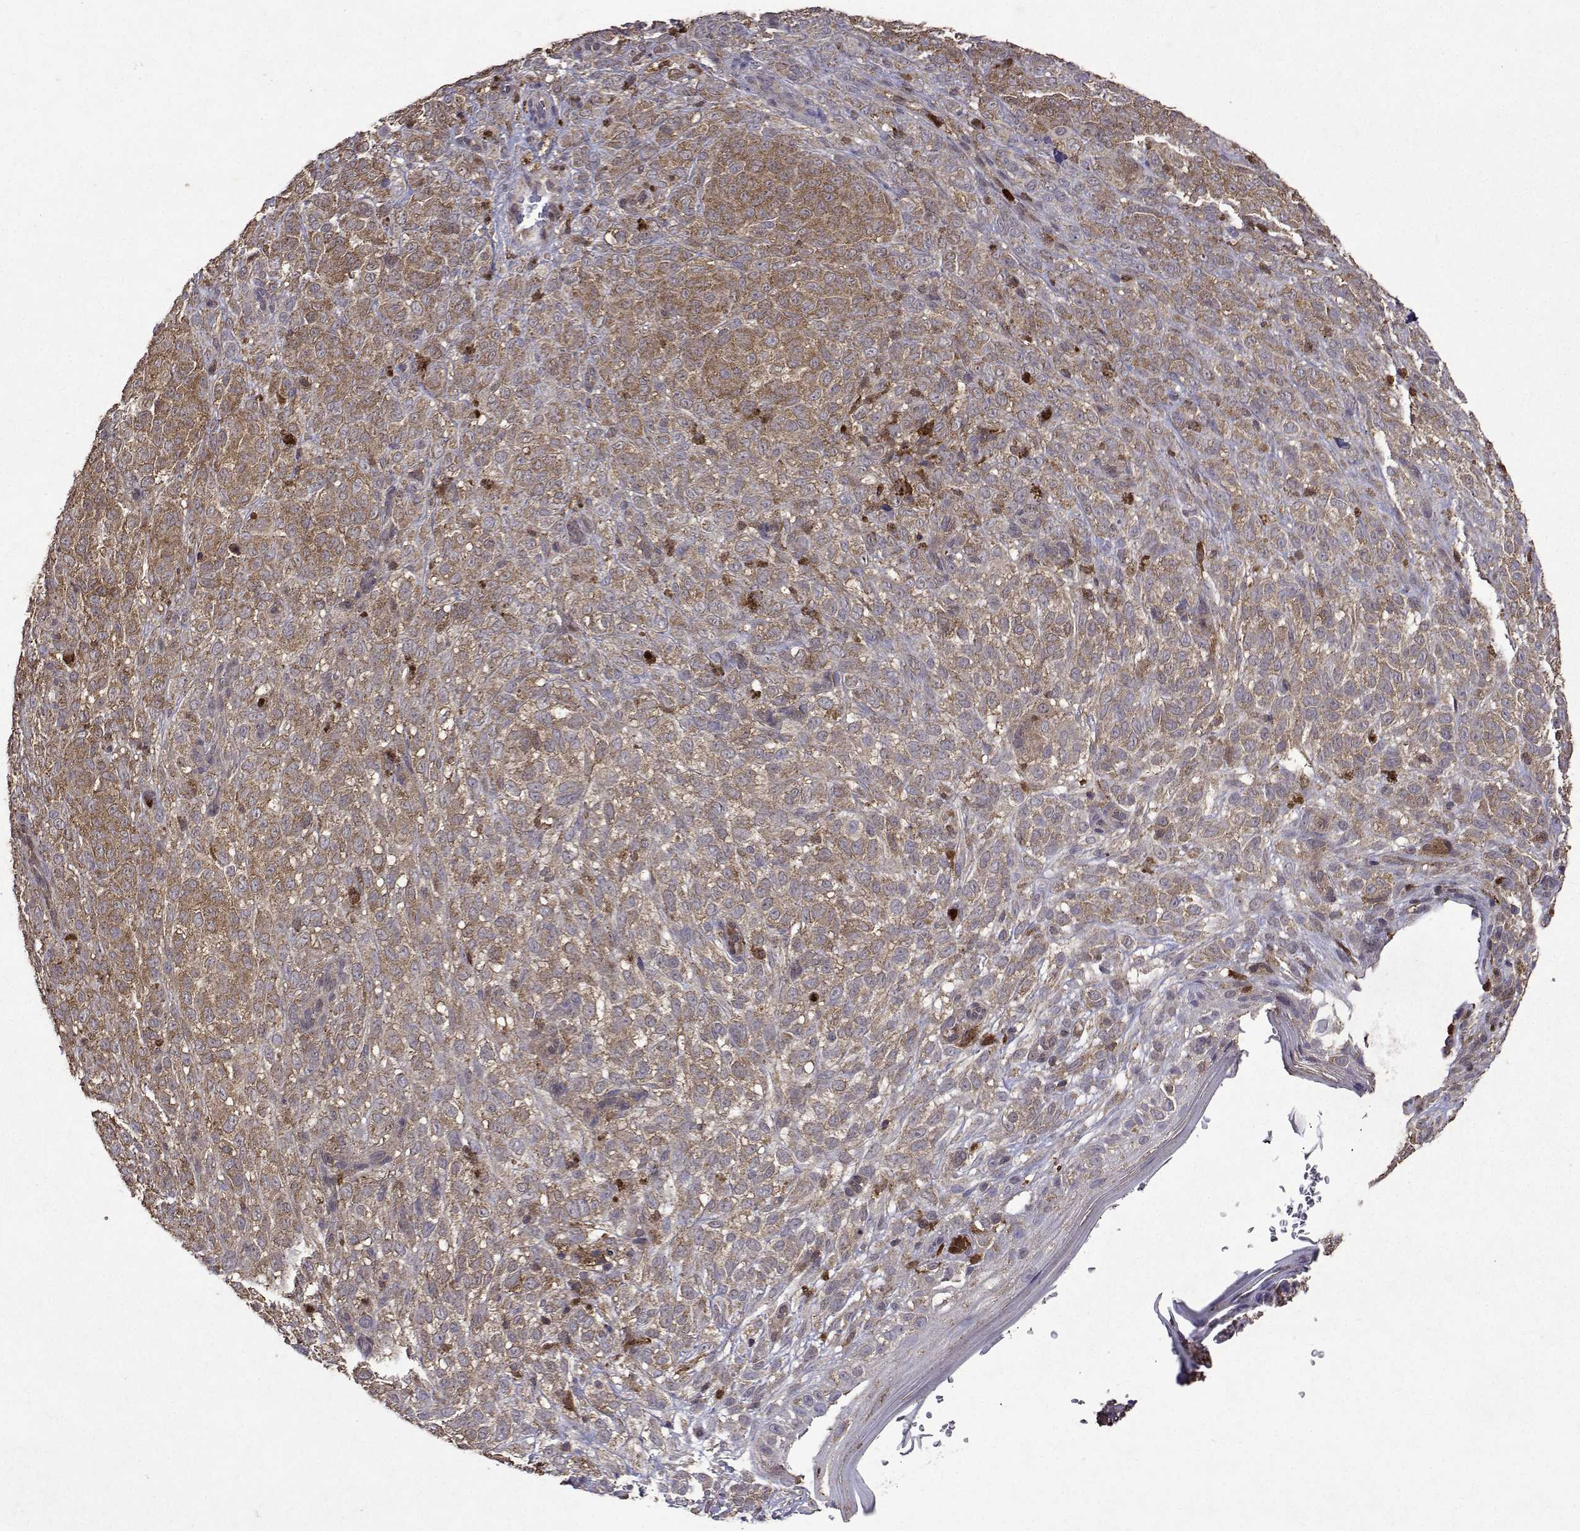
{"staining": {"intensity": "weak", "quantity": ">75%", "location": "cytoplasmic/membranous"}, "tissue": "melanoma", "cell_type": "Tumor cells", "image_type": "cancer", "snomed": [{"axis": "morphology", "description": "Malignant melanoma, NOS"}, {"axis": "topography", "description": "Skin"}], "caption": "Protein expression analysis of malignant melanoma exhibits weak cytoplasmic/membranous positivity in approximately >75% of tumor cells. (DAB (3,3'-diaminobenzidine) IHC, brown staining for protein, blue staining for nuclei).", "gene": "APAF1", "patient": {"sex": "female", "age": 86}}